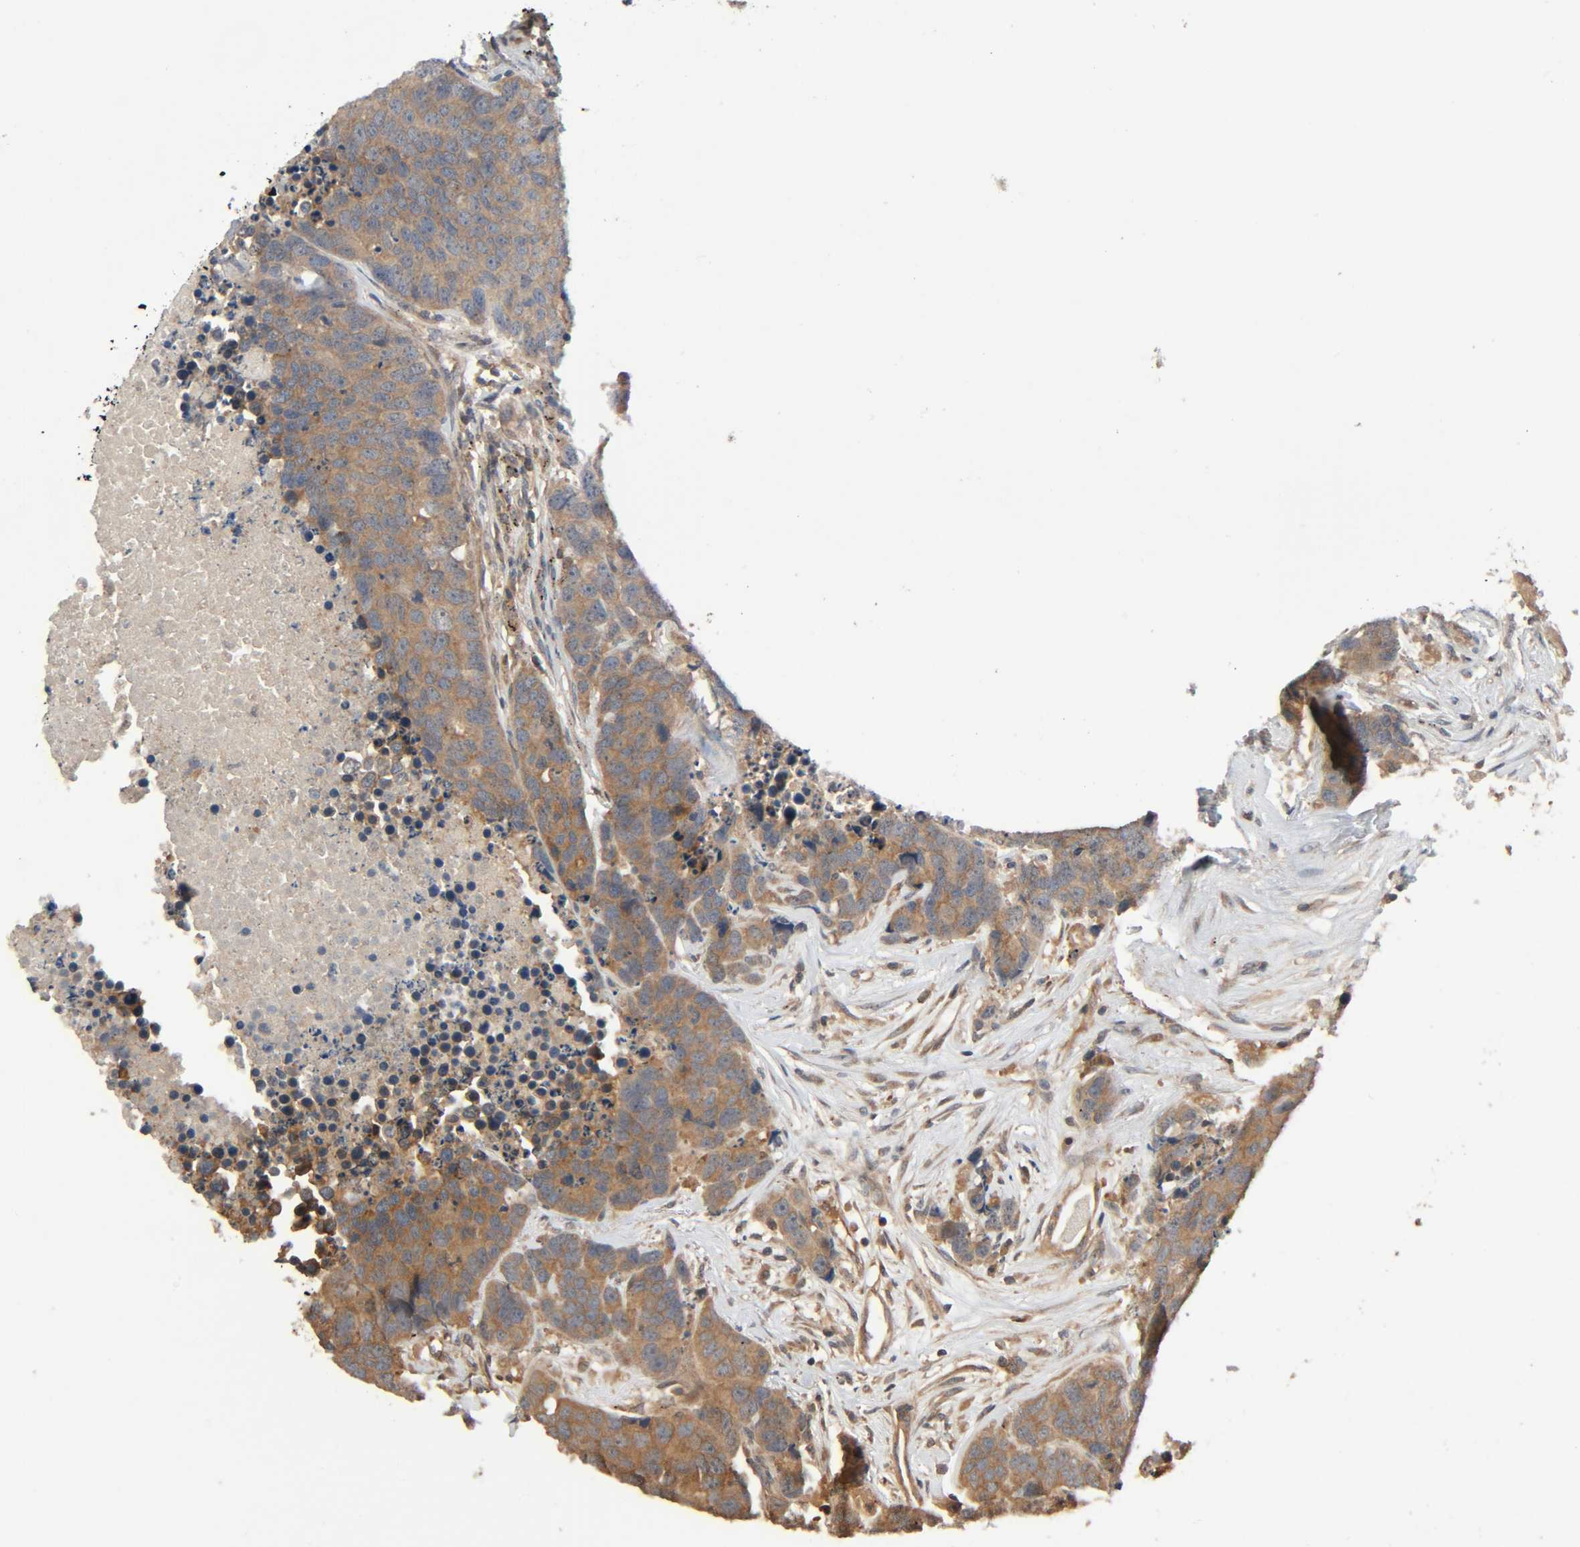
{"staining": {"intensity": "moderate", "quantity": ">75%", "location": "cytoplasmic/membranous"}, "tissue": "carcinoid", "cell_type": "Tumor cells", "image_type": "cancer", "snomed": [{"axis": "morphology", "description": "Carcinoid, malignant, NOS"}, {"axis": "topography", "description": "Lung"}], "caption": "Immunohistochemistry (DAB) staining of malignant carcinoid demonstrates moderate cytoplasmic/membranous protein expression in about >75% of tumor cells.", "gene": "PPP2R1B", "patient": {"sex": "male", "age": 60}}